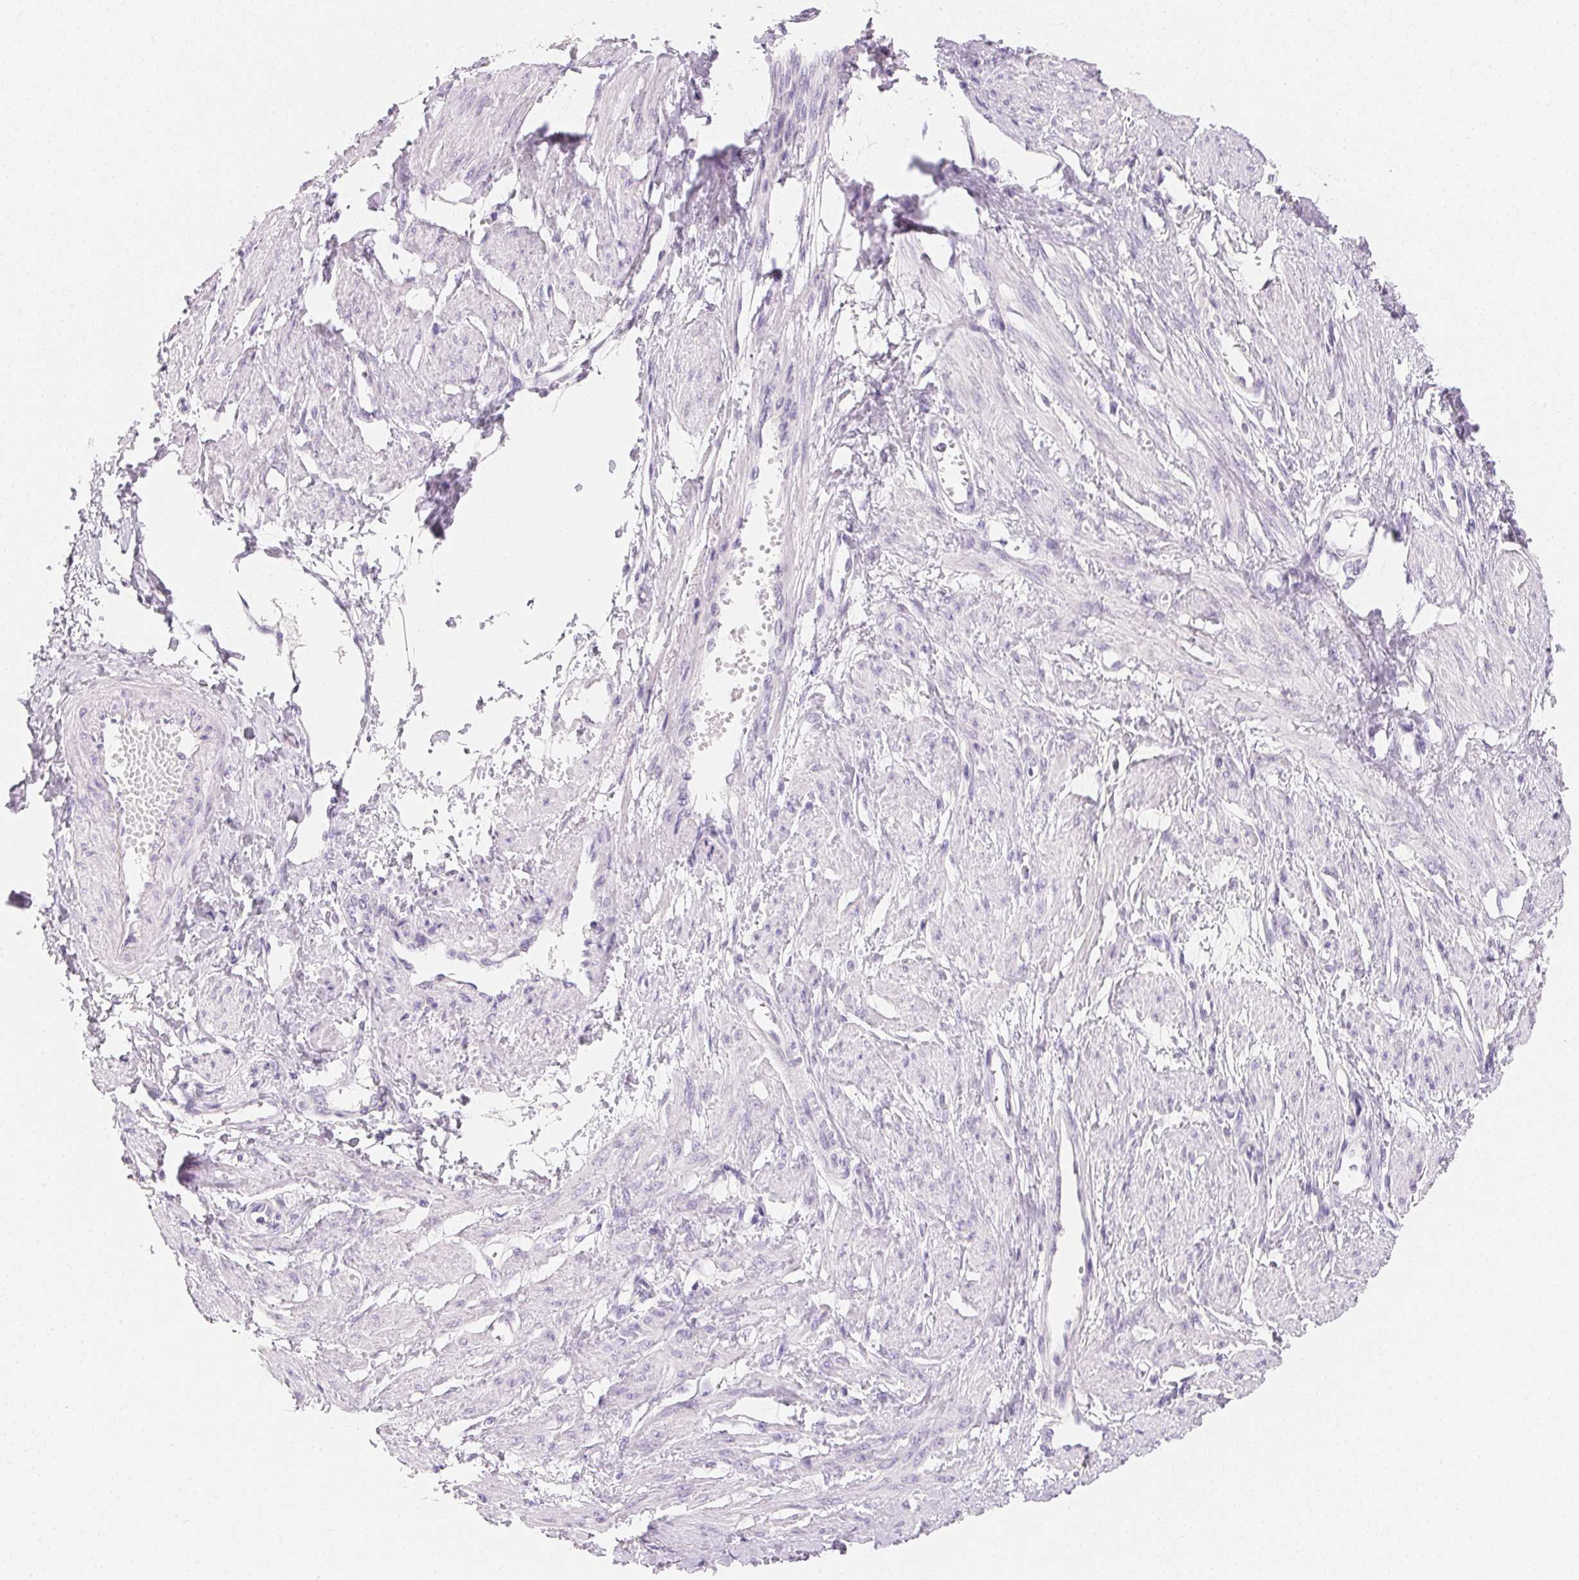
{"staining": {"intensity": "negative", "quantity": "none", "location": "none"}, "tissue": "smooth muscle", "cell_type": "Smooth muscle cells", "image_type": "normal", "snomed": [{"axis": "morphology", "description": "Normal tissue, NOS"}, {"axis": "topography", "description": "Smooth muscle"}, {"axis": "topography", "description": "Uterus"}], "caption": "There is no significant staining in smooth muscle cells of smooth muscle.", "gene": "ACP3", "patient": {"sex": "female", "age": 39}}